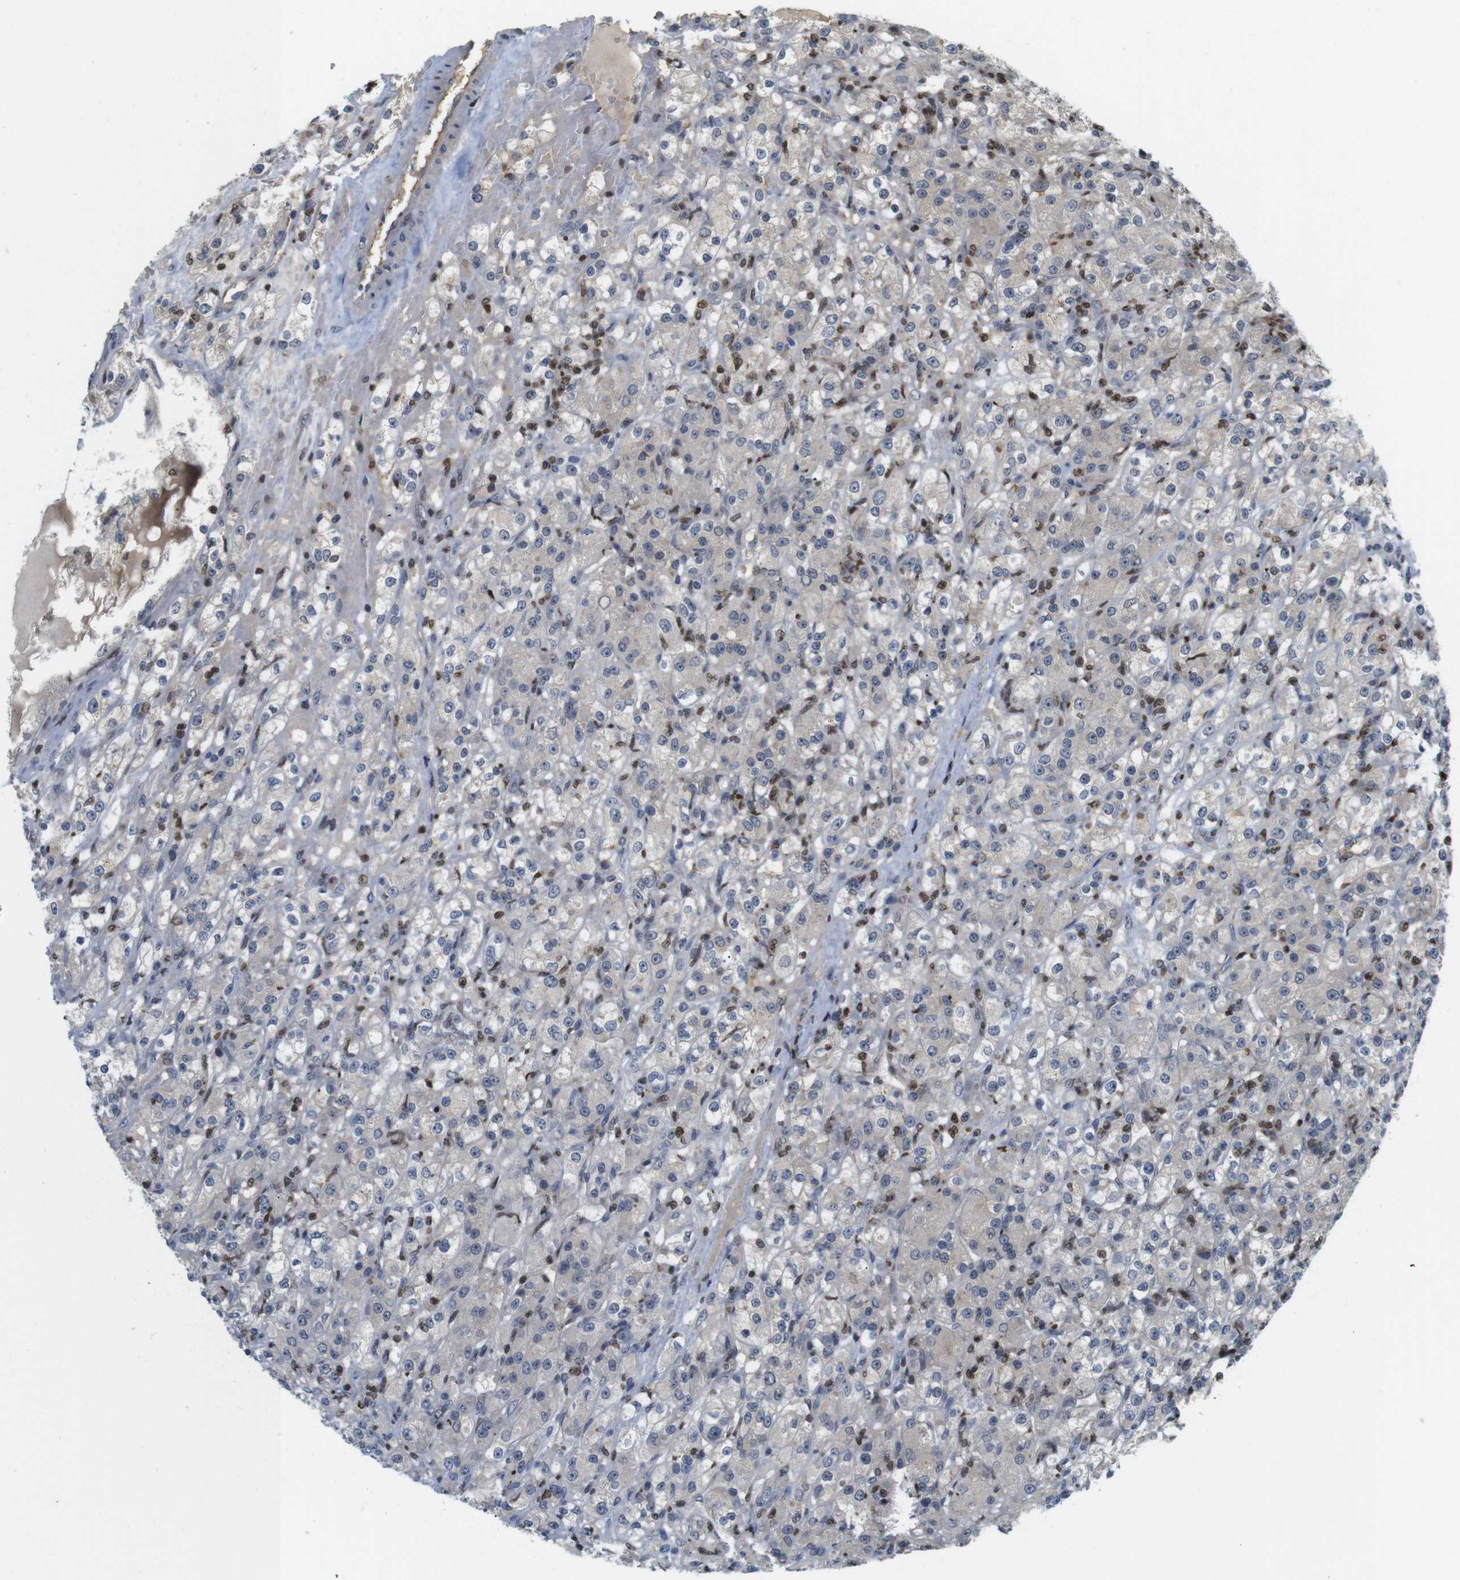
{"staining": {"intensity": "weak", "quantity": ">75%", "location": "cytoplasmic/membranous"}, "tissue": "renal cancer", "cell_type": "Tumor cells", "image_type": "cancer", "snomed": [{"axis": "morphology", "description": "Normal tissue, NOS"}, {"axis": "morphology", "description": "Adenocarcinoma, NOS"}, {"axis": "topography", "description": "Kidney"}], "caption": "Renal cancer (adenocarcinoma) stained with a protein marker reveals weak staining in tumor cells.", "gene": "MBD1", "patient": {"sex": "male", "age": 61}}